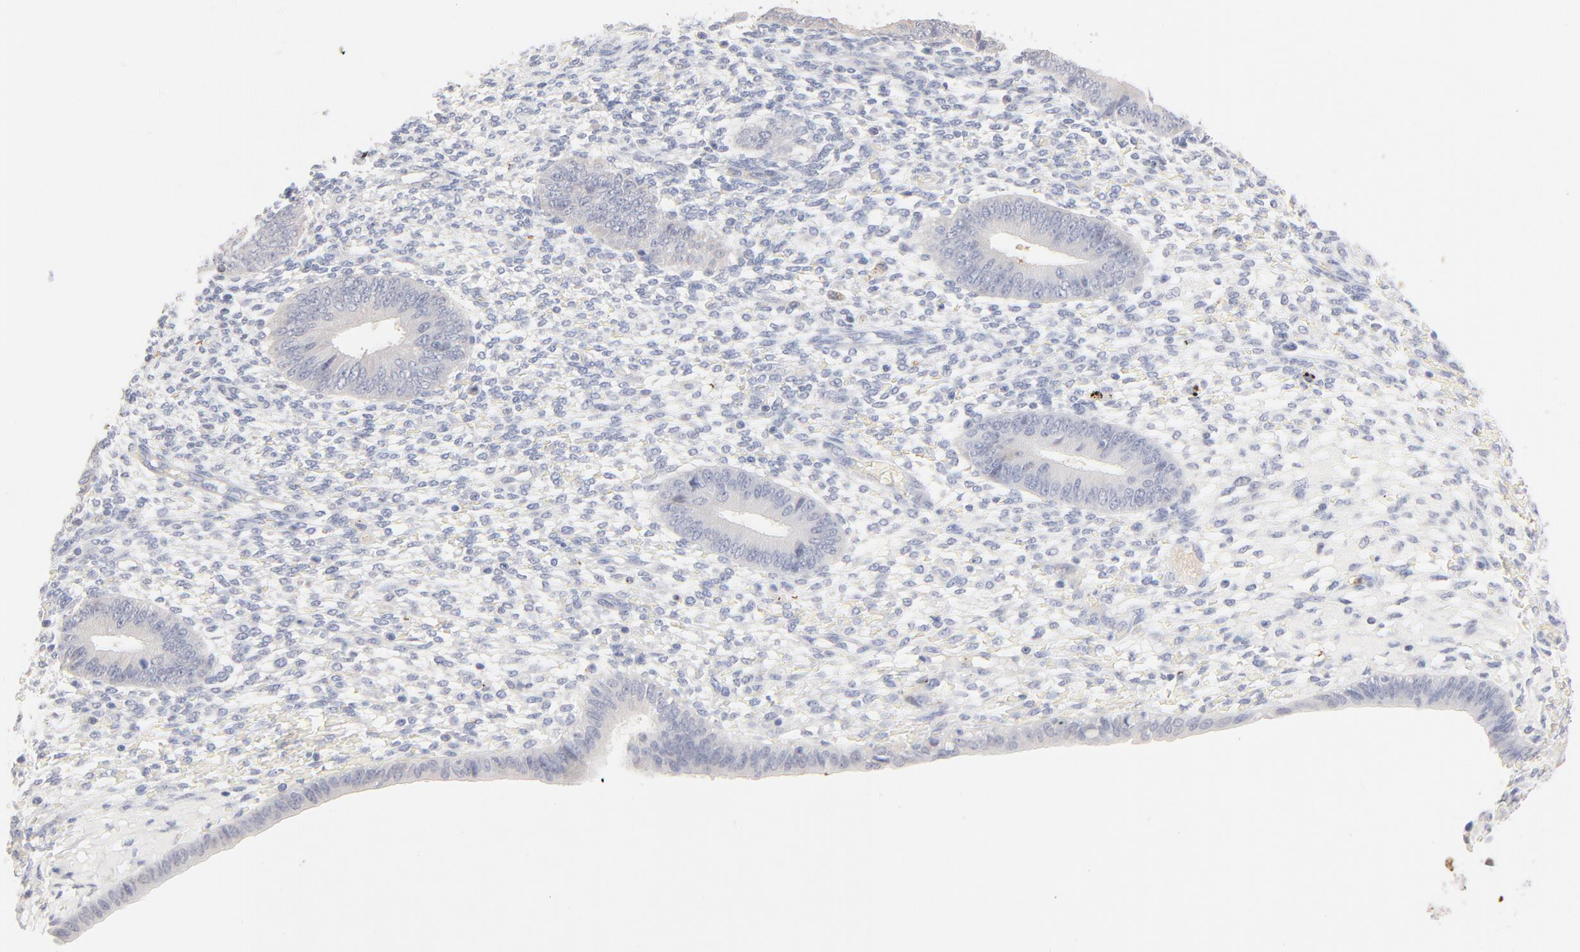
{"staining": {"intensity": "negative", "quantity": "none", "location": "none"}, "tissue": "endometrium", "cell_type": "Cells in endometrial stroma", "image_type": "normal", "snomed": [{"axis": "morphology", "description": "Normal tissue, NOS"}, {"axis": "topography", "description": "Endometrium"}], "caption": "Immunohistochemistry (IHC) of benign endometrium exhibits no positivity in cells in endometrial stroma.", "gene": "SPTB", "patient": {"sex": "female", "age": 42}}